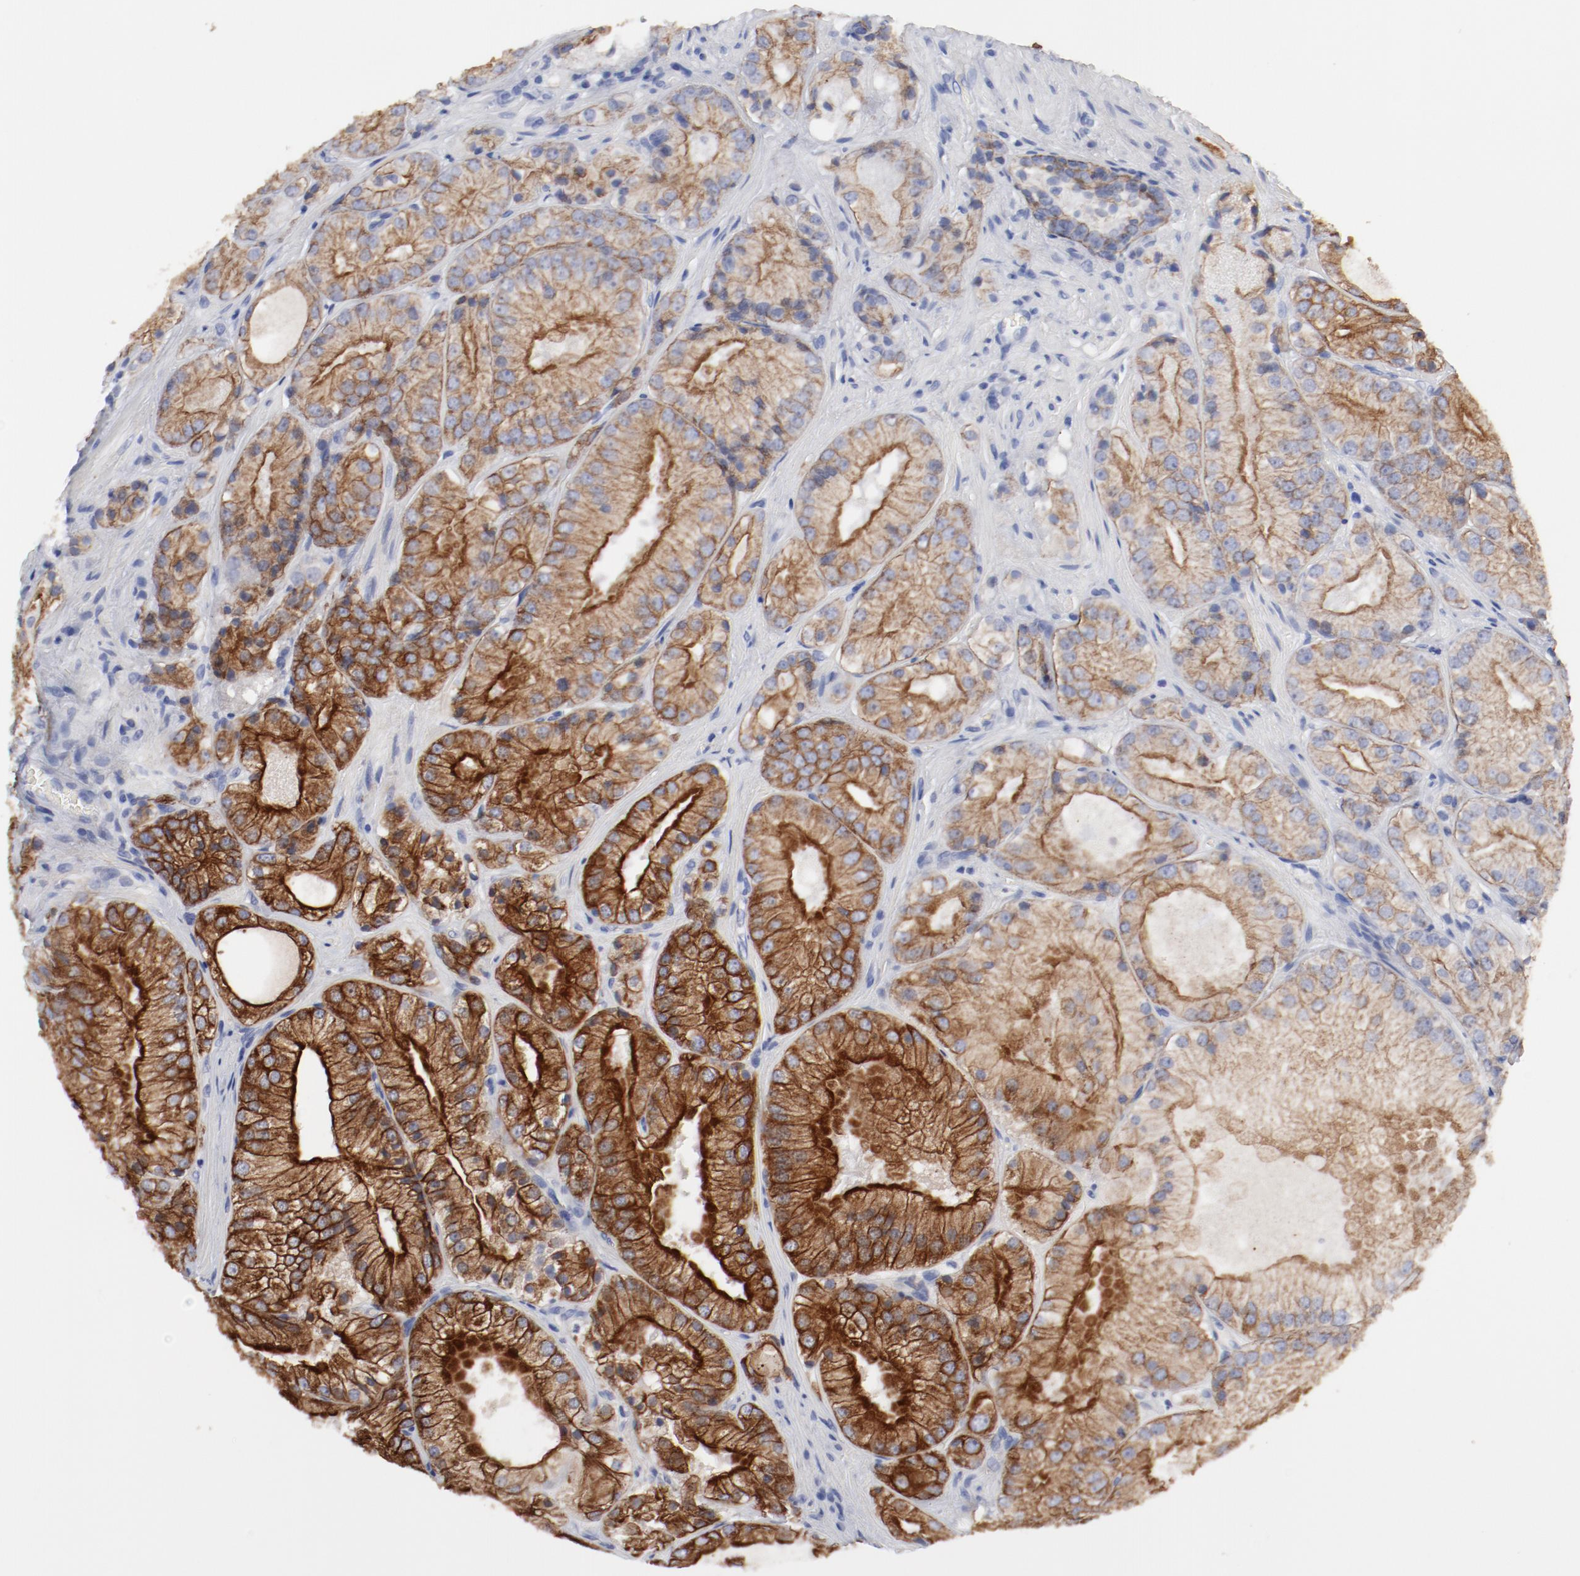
{"staining": {"intensity": "strong", "quantity": ">75%", "location": "cytoplasmic/membranous"}, "tissue": "prostate cancer", "cell_type": "Tumor cells", "image_type": "cancer", "snomed": [{"axis": "morphology", "description": "Adenocarcinoma, Low grade"}, {"axis": "topography", "description": "Prostate"}], "caption": "This photomicrograph reveals prostate adenocarcinoma (low-grade) stained with IHC to label a protein in brown. The cytoplasmic/membranous of tumor cells show strong positivity for the protein. Nuclei are counter-stained blue.", "gene": "TSPAN6", "patient": {"sex": "male", "age": 60}}